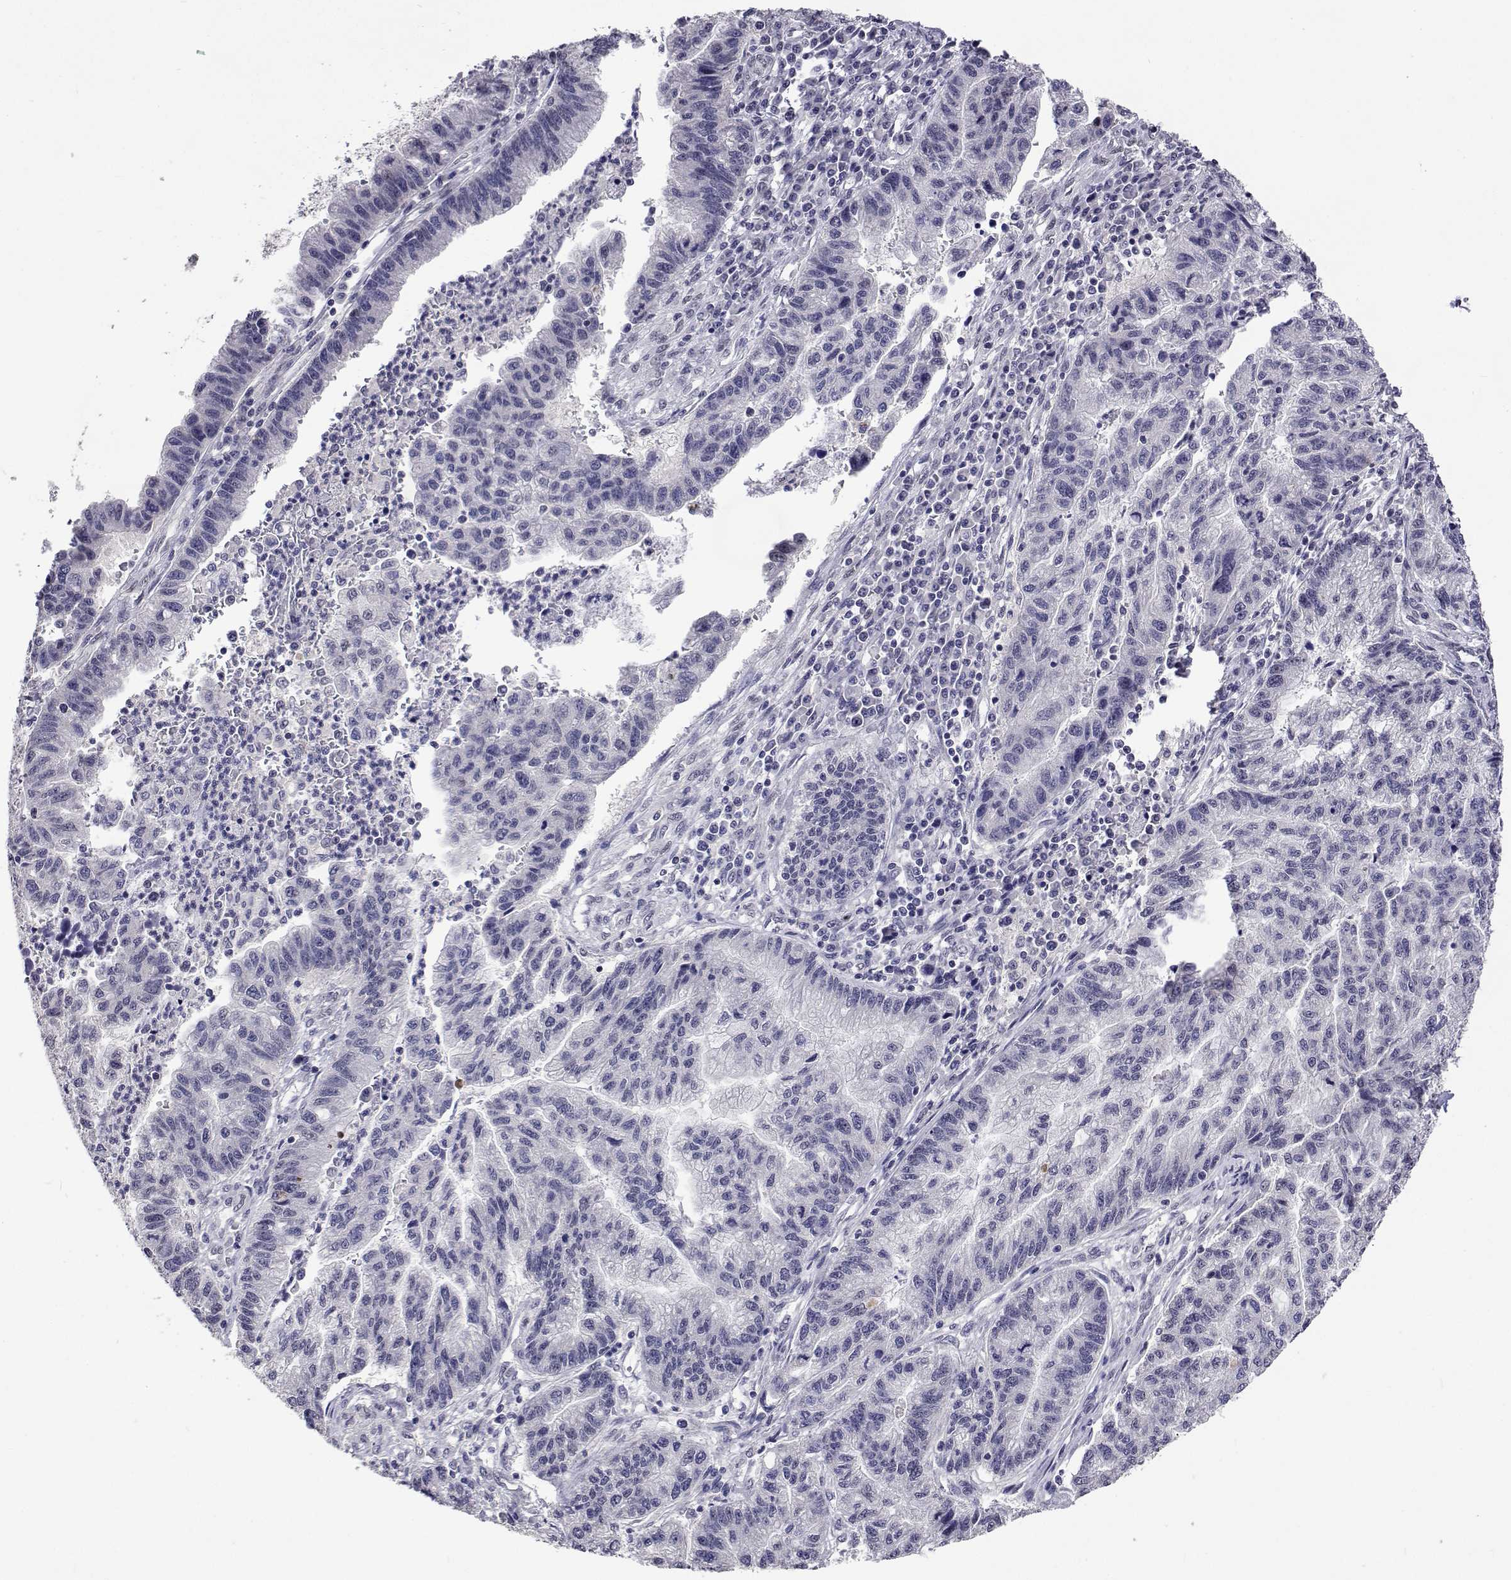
{"staining": {"intensity": "negative", "quantity": "none", "location": "none"}, "tissue": "stomach cancer", "cell_type": "Tumor cells", "image_type": "cancer", "snomed": [{"axis": "morphology", "description": "Adenocarcinoma, NOS"}, {"axis": "topography", "description": "Stomach"}], "caption": "Stomach adenocarcinoma stained for a protein using IHC reveals no positivity tumor cells.", "gene": "HNRNPA0", "patient": {"sex": "male", "age": 83}}